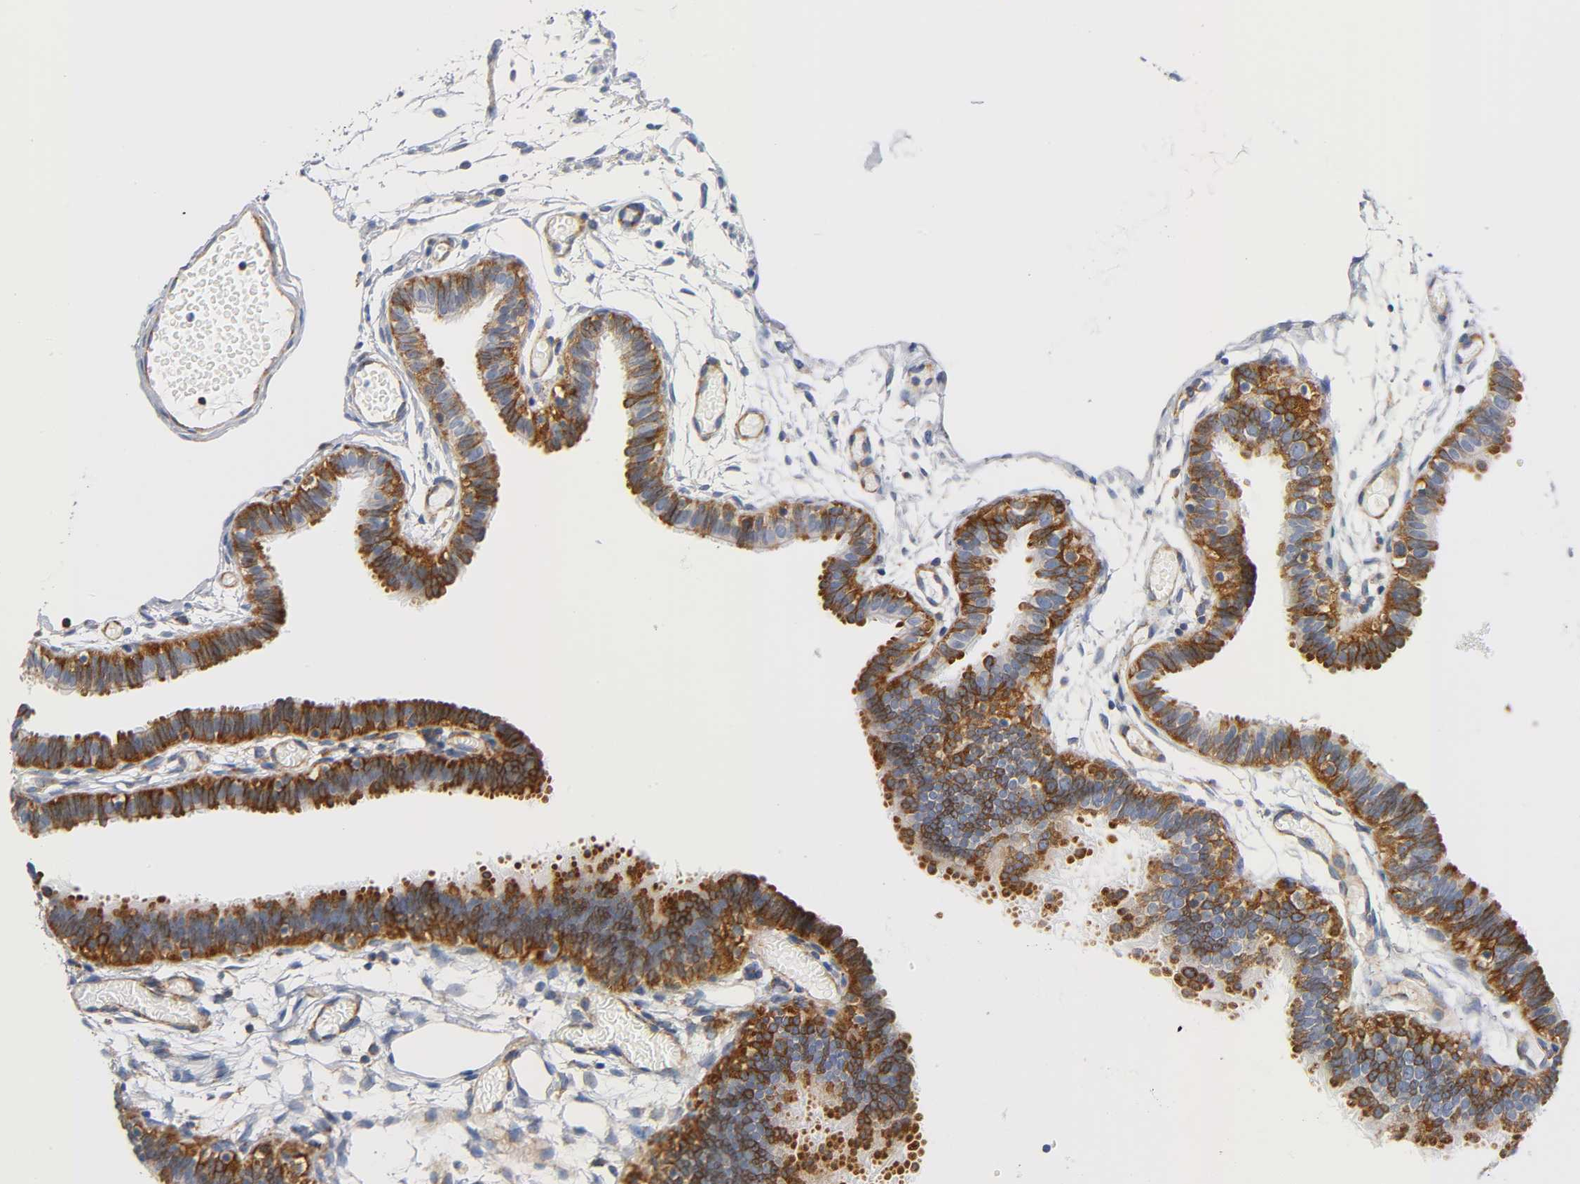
{"staining": {"intensity": "strong", "quantity": ">75%", "location": "cytoplasmic/membranous"}, "tissue": "fallopian tube", "cell_type": "Glandular cells", "image_type": "normal", "snomed": [{"axis": "morphology", "description": "Normal tissue, NOS"}, {"axis": "topography", "description": "Fallopian tube"}], "caption": "Strong cytoplasmic/membranous positivity is present in approximately >75% of glandular cells in benign fallopian tube.", "gene": "REL", "patient": {"sex": "female", "age": 29}}